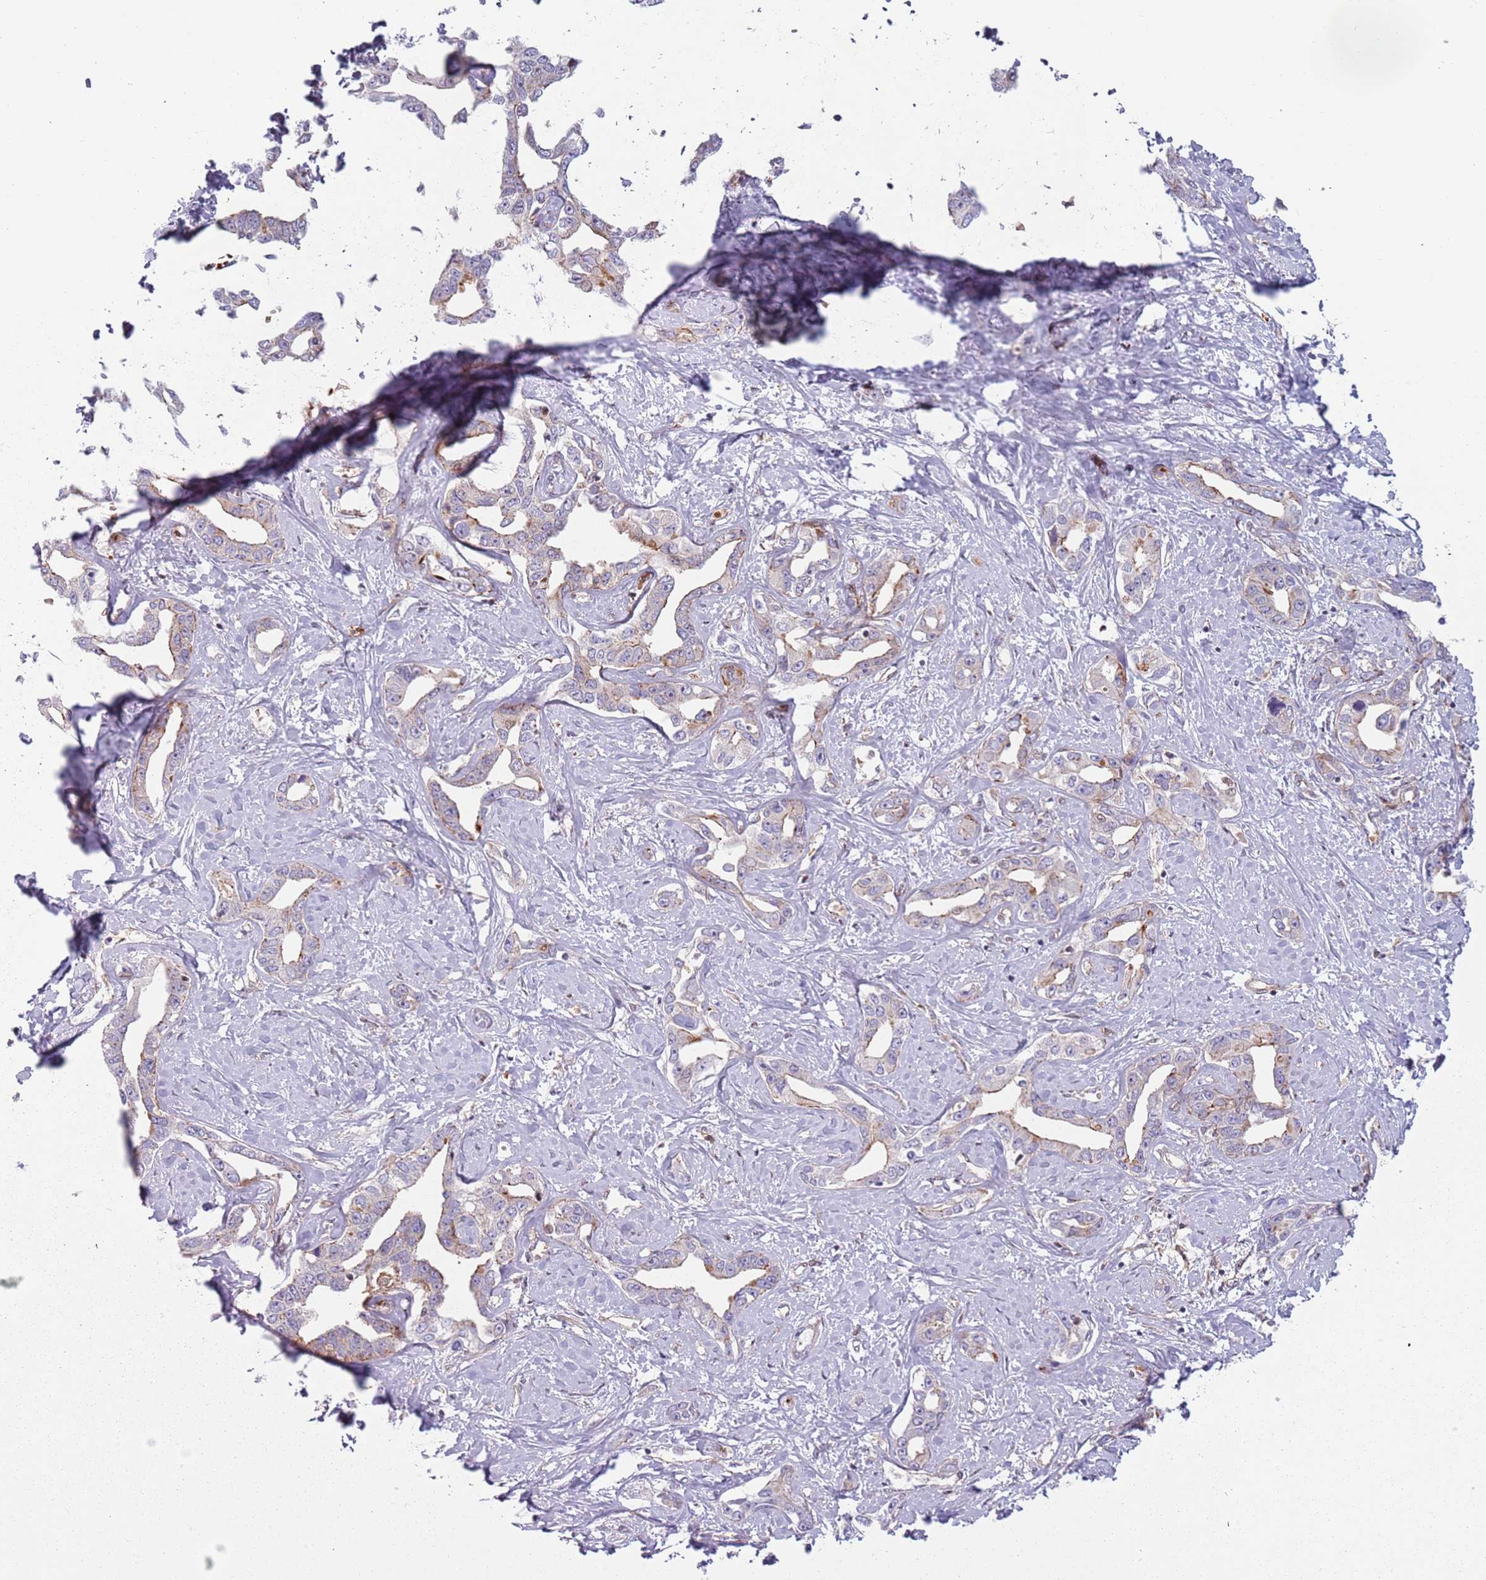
{"staining": {"intensity": "moderate", "quantity": "25%-75%", "location": "cytoplasmic/membranous"}, "tissue": "liver cancer", "cell_type": "Tumor cells", "image_type": "cancer", "snomed": [{"axis": "morphology", "description": "Cholangiocarcinoma"}, {"axis": "topography", "description": "Liver"}], "caption": "Immunohistochemical staining of human liver cancer exhibits medium levels of moderate cytoplasmic/membranous protein staining in about 25%-75% of tumor cells.", "gene": "NADK", "patient": {"sex": "male", "age": 59}}